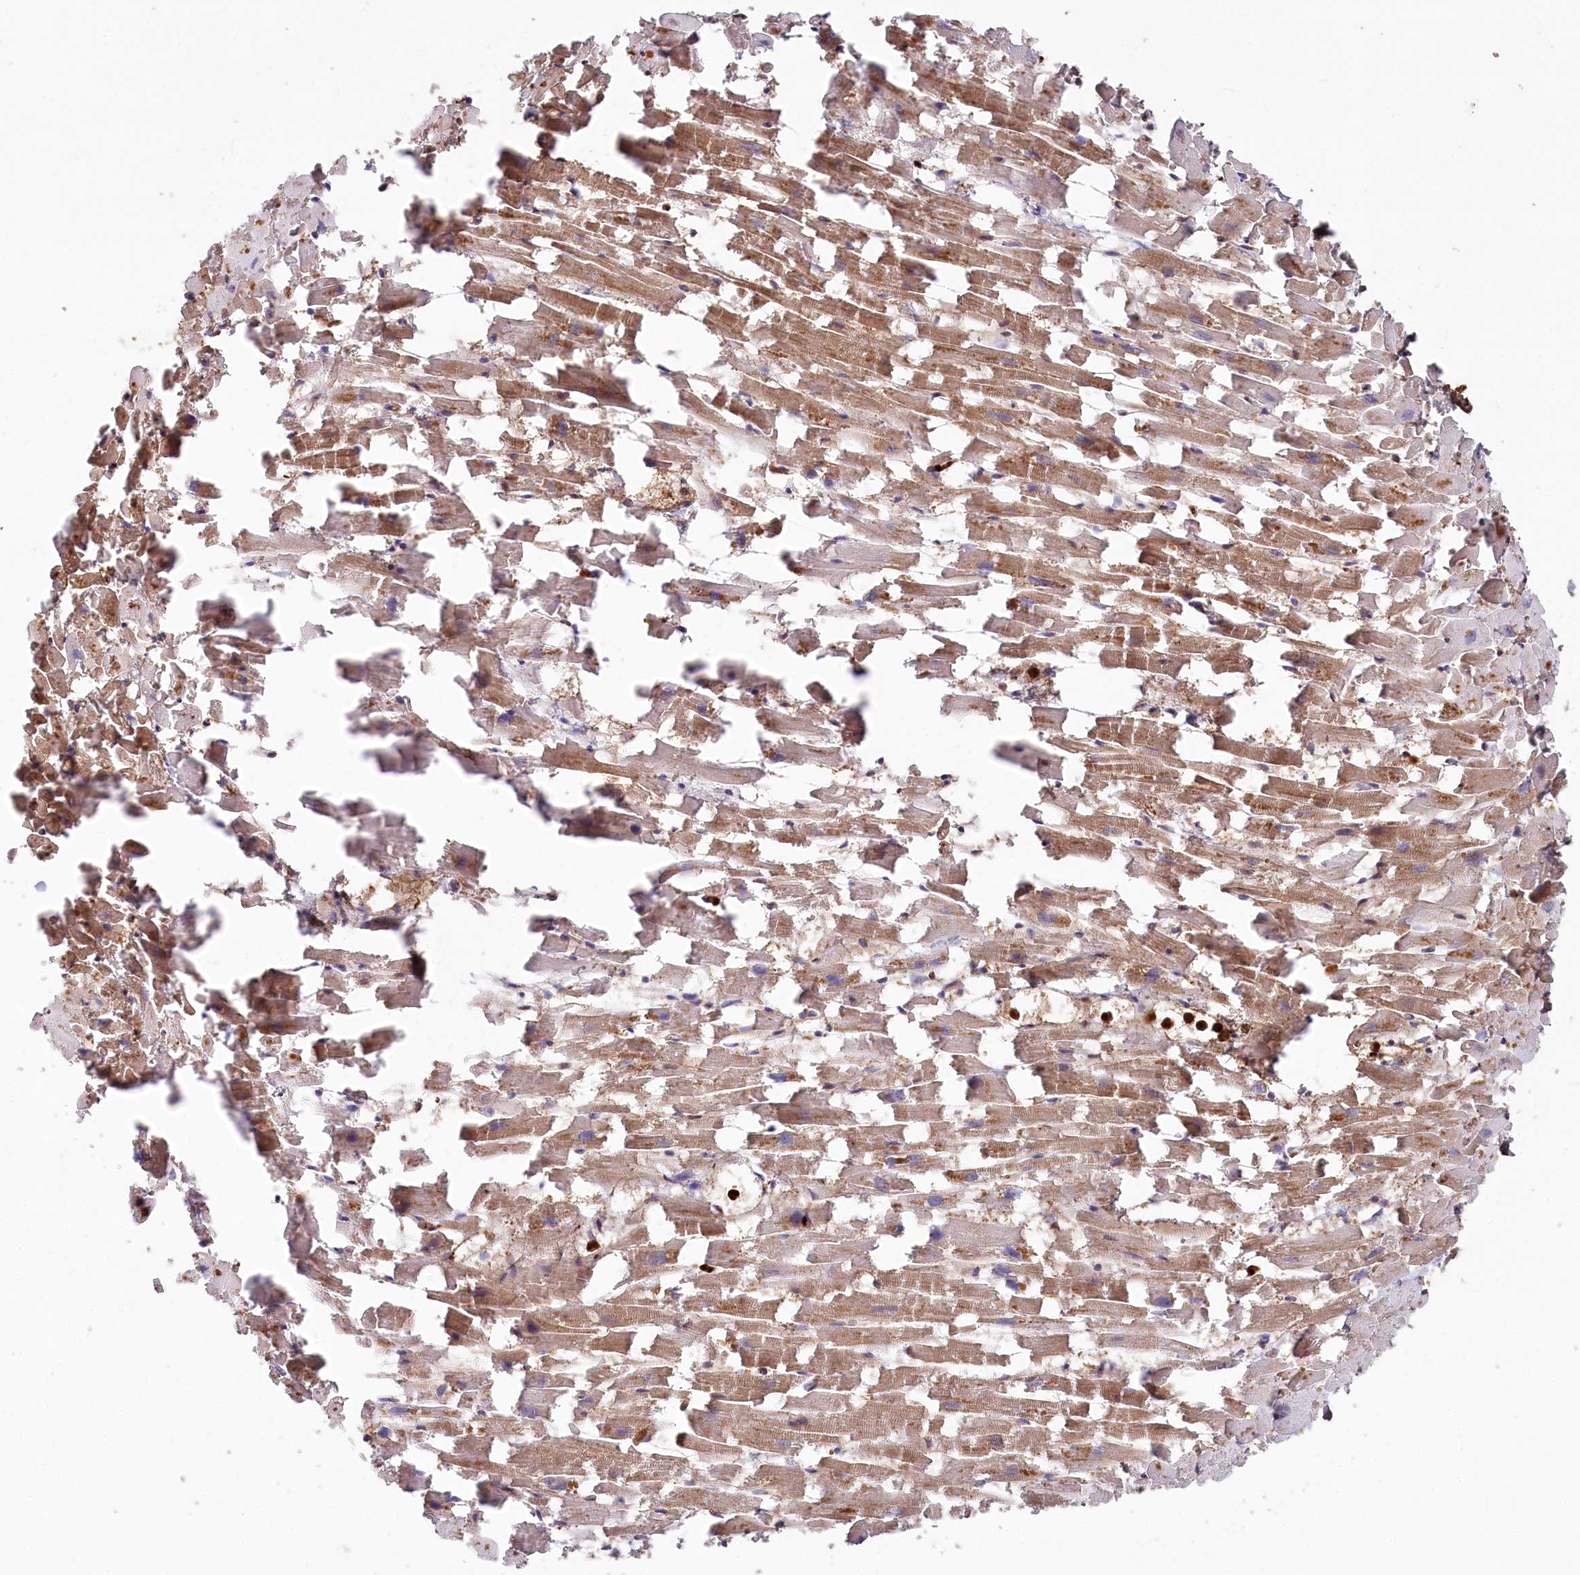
{"staining": {"intensity": "weak", "quantity": ">75%", "location": "cytoplasmic/membranous,nuclear"}, "tissue": "heart muscle", "cell_type": "Cardiomyocytes", "image_type": "normal", "snomed": [{"axis": "morphology", "description": "Normal tissue, NOS"}, {"axis": "topography", "description": "Heart"}], "caption": "Immunohistochemistry (IHC) (DAB (3,3'-diaminobenzidine)) staining of benign human heart muscle shows weak cytoplasmic/membranous,nuclear protein staining in about >75% of cardiomyocytes. Nuclei are stained in blue.", "gene": "LSG1", "patient": {"sex": "female", "age": 64}}